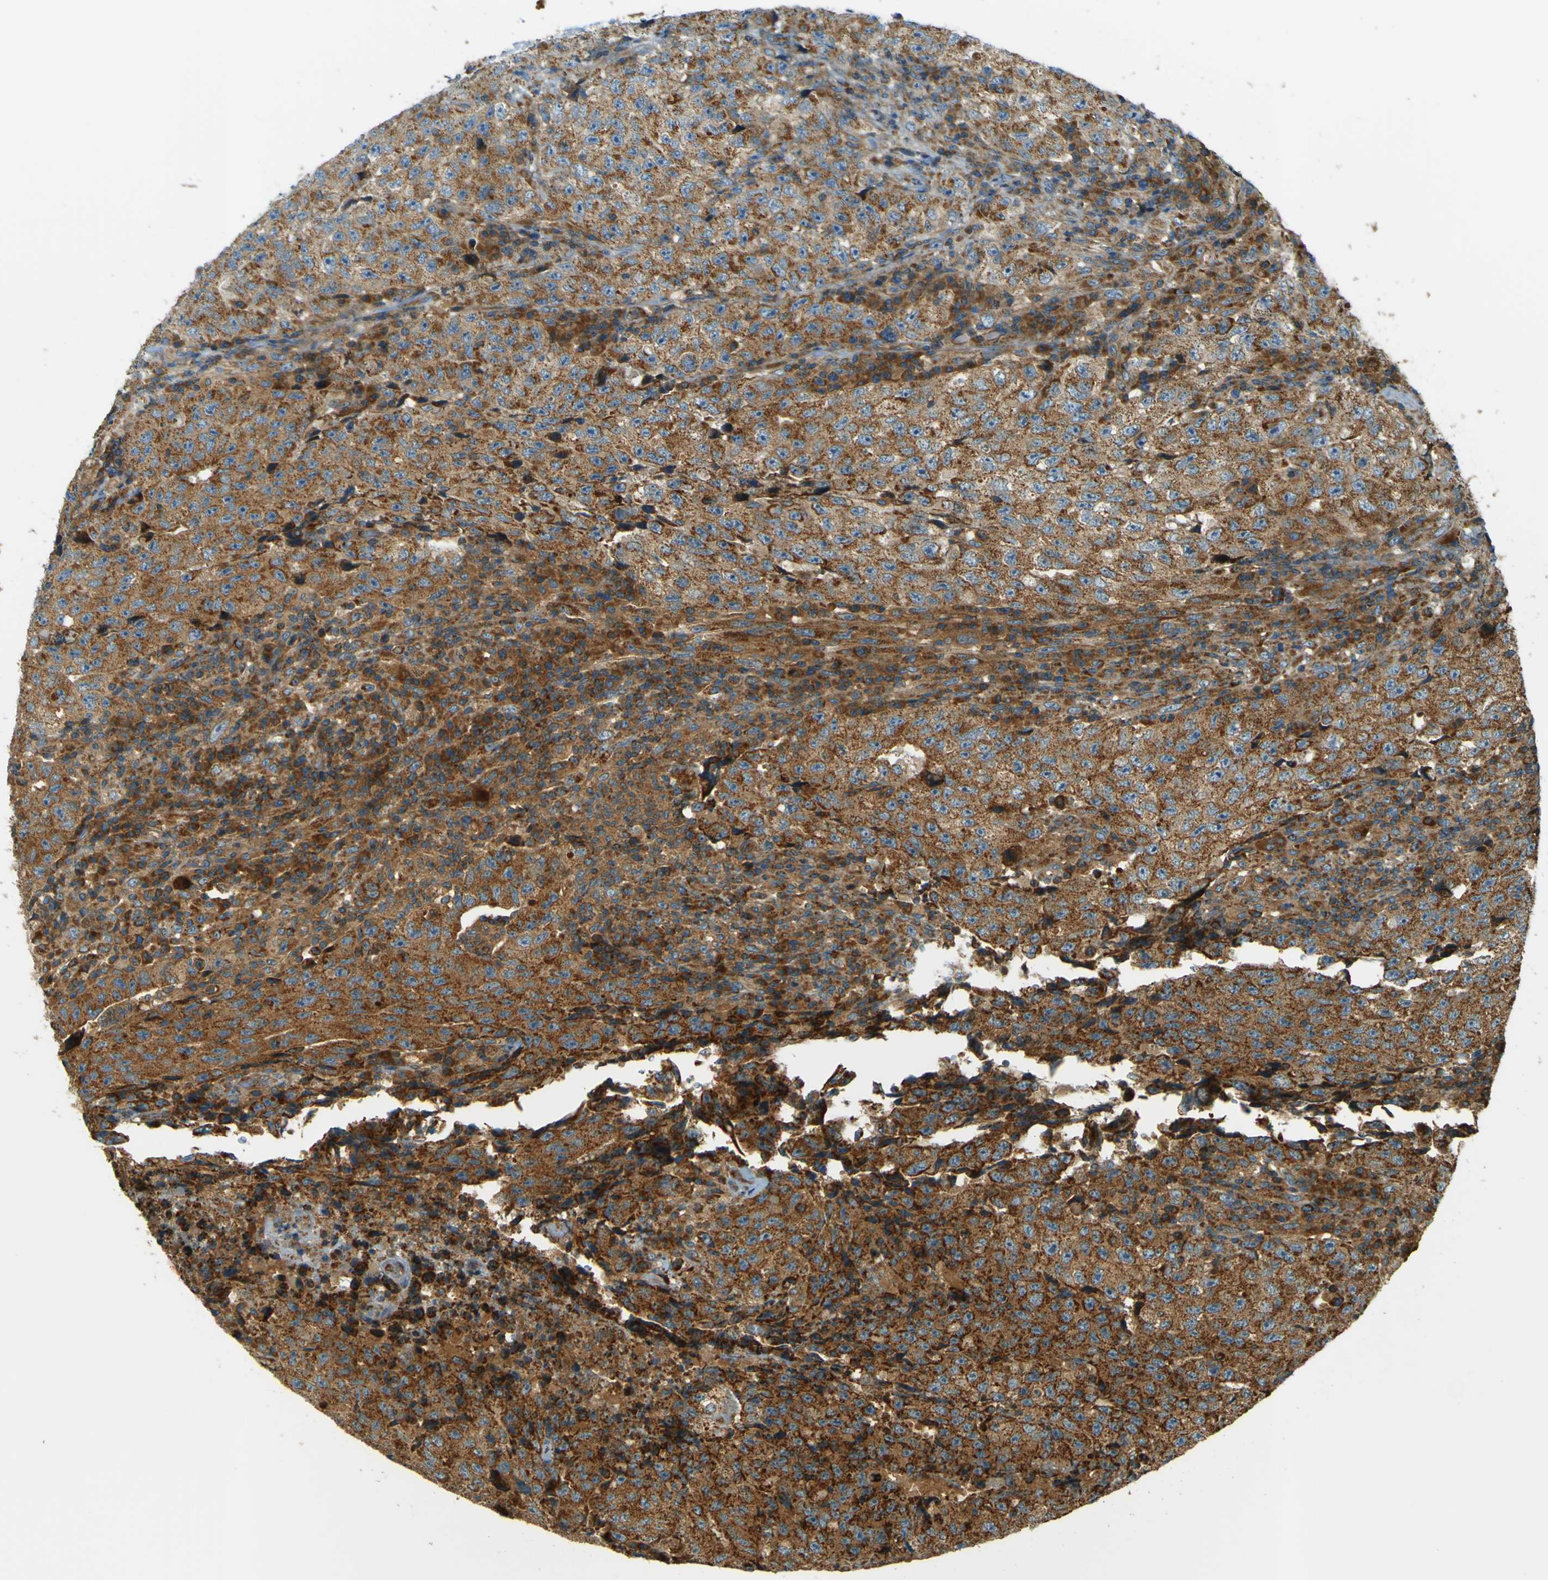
{"staining": {"intensity": "strong", "quantity": ">75%", "location": "cytoplasmic/membranous"}, "tissue": "testis cancer", "cell_type": "Tumor cells", "image_type": "cancer", "snomed": [{"axis": "morphology", "description": "Necrosis, NOS"}, {"axis": "morphology", "description": "Carcinoma, Embryonal, NOS"}, {"axis": "topography", "description": "Testis"}], "caption": "Embryonal carcinoma (testis) was stained to show a protein in brown. There is high levels of strong cytoplasmic/membranous staining in approximately >75% of tumor cells.", "gene": "DNAJC5", "patient": {"sex": "male", "age": 19}}